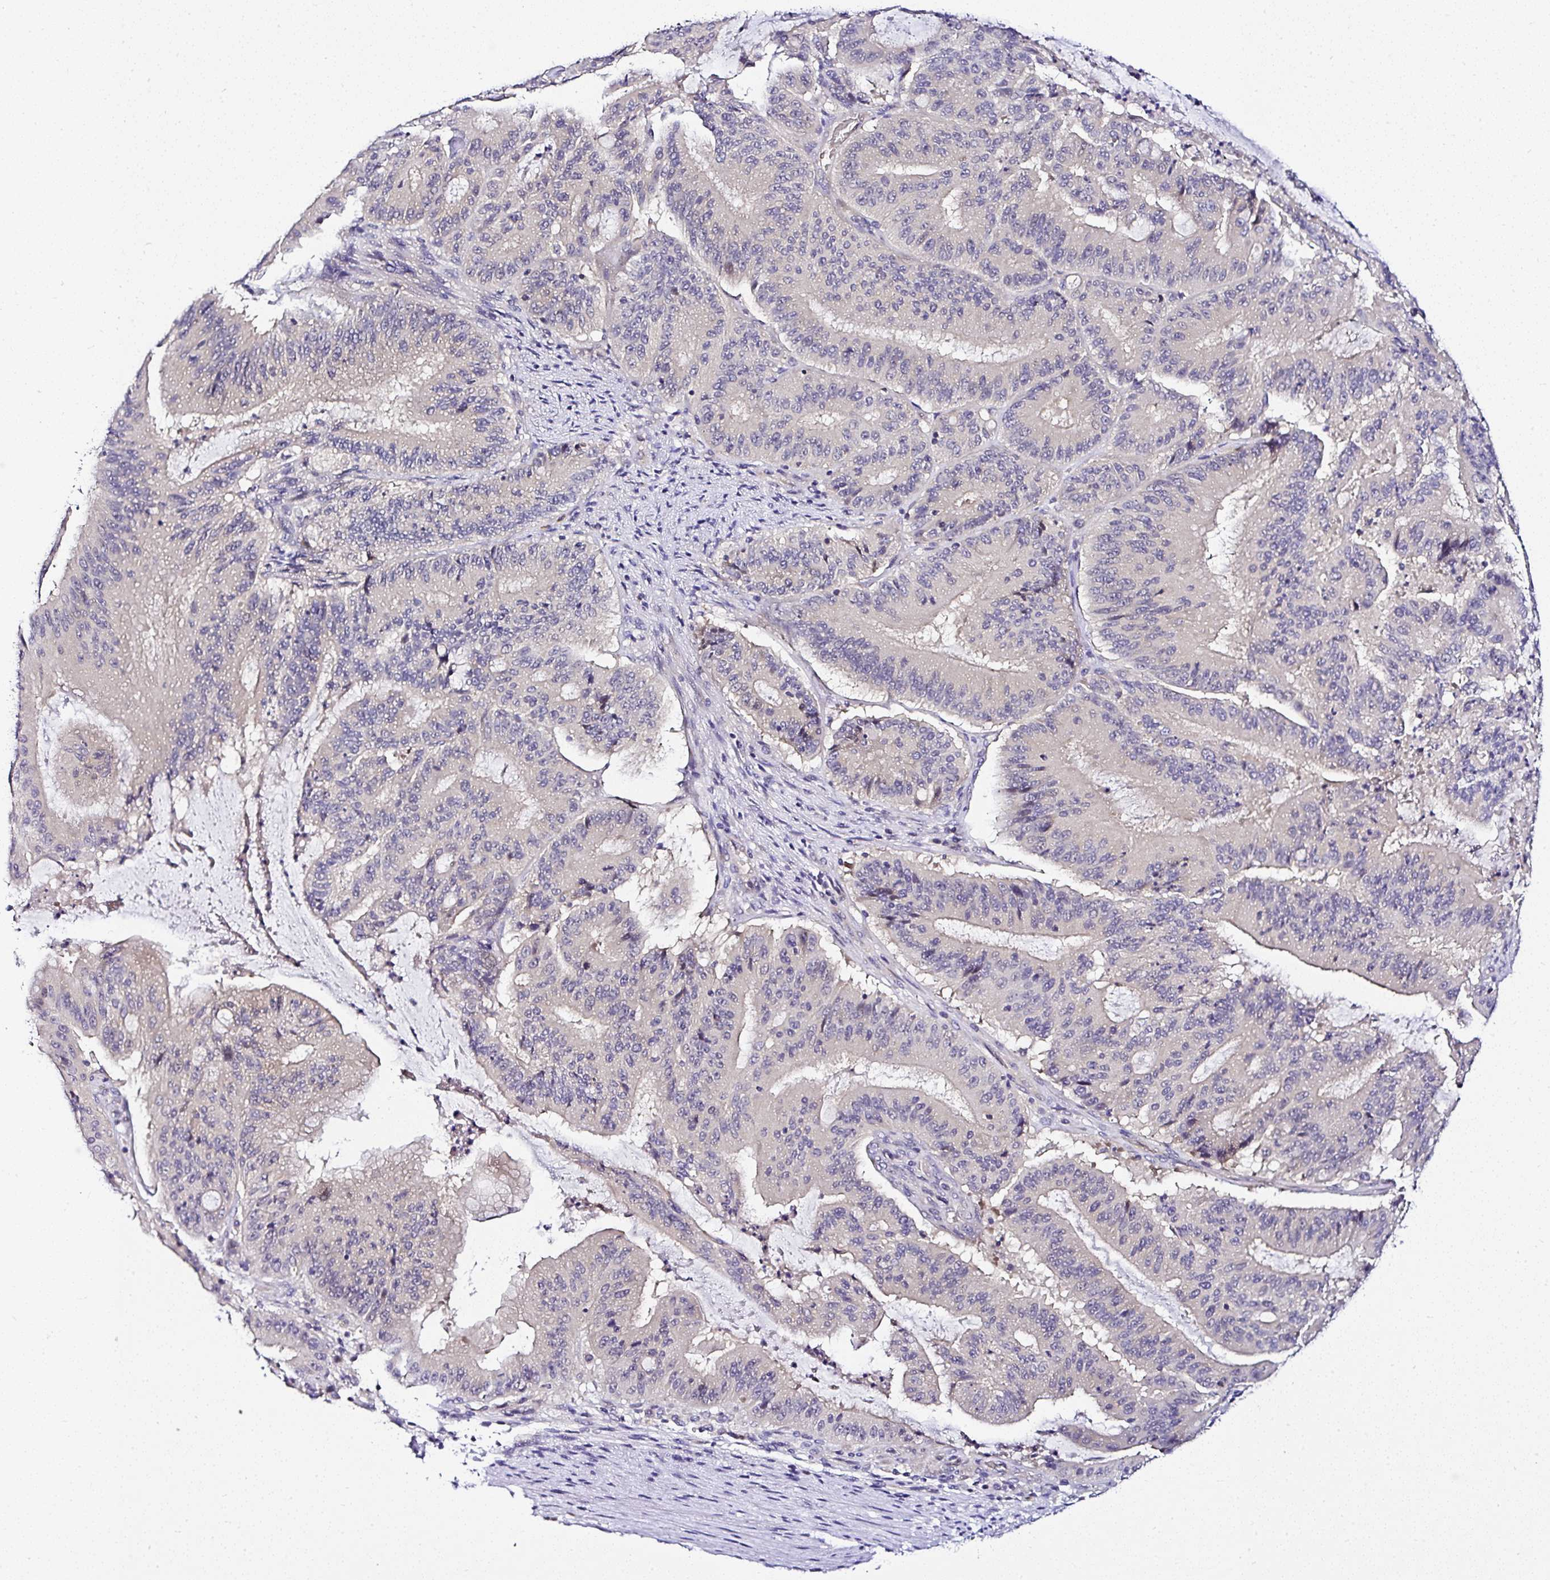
{"staining": {"intensity": "negative", "quantity": "none", "location": "none"}, "tissue": "liver cancer", "cell_type": "Tumor cells", "image_type": "cancer", "snomed": [{"axis": "morphology", "description": "Normal tissue, NOS"}, {"axis": "morphology", "description": "Cholangiocarcinoma"}, {"axis": "topography", "description": "Liver"}, {"axis": "topography", "description": "Peripheral nerve tissue"}], "caption": "A high-resolution photomicrograph shows IHC staining of liver cholangiocarcinoma, which shows no significant positivity in tumor cells.", "gene": "DEPDC5", "patient": {"sex": "female", "age": 73}}